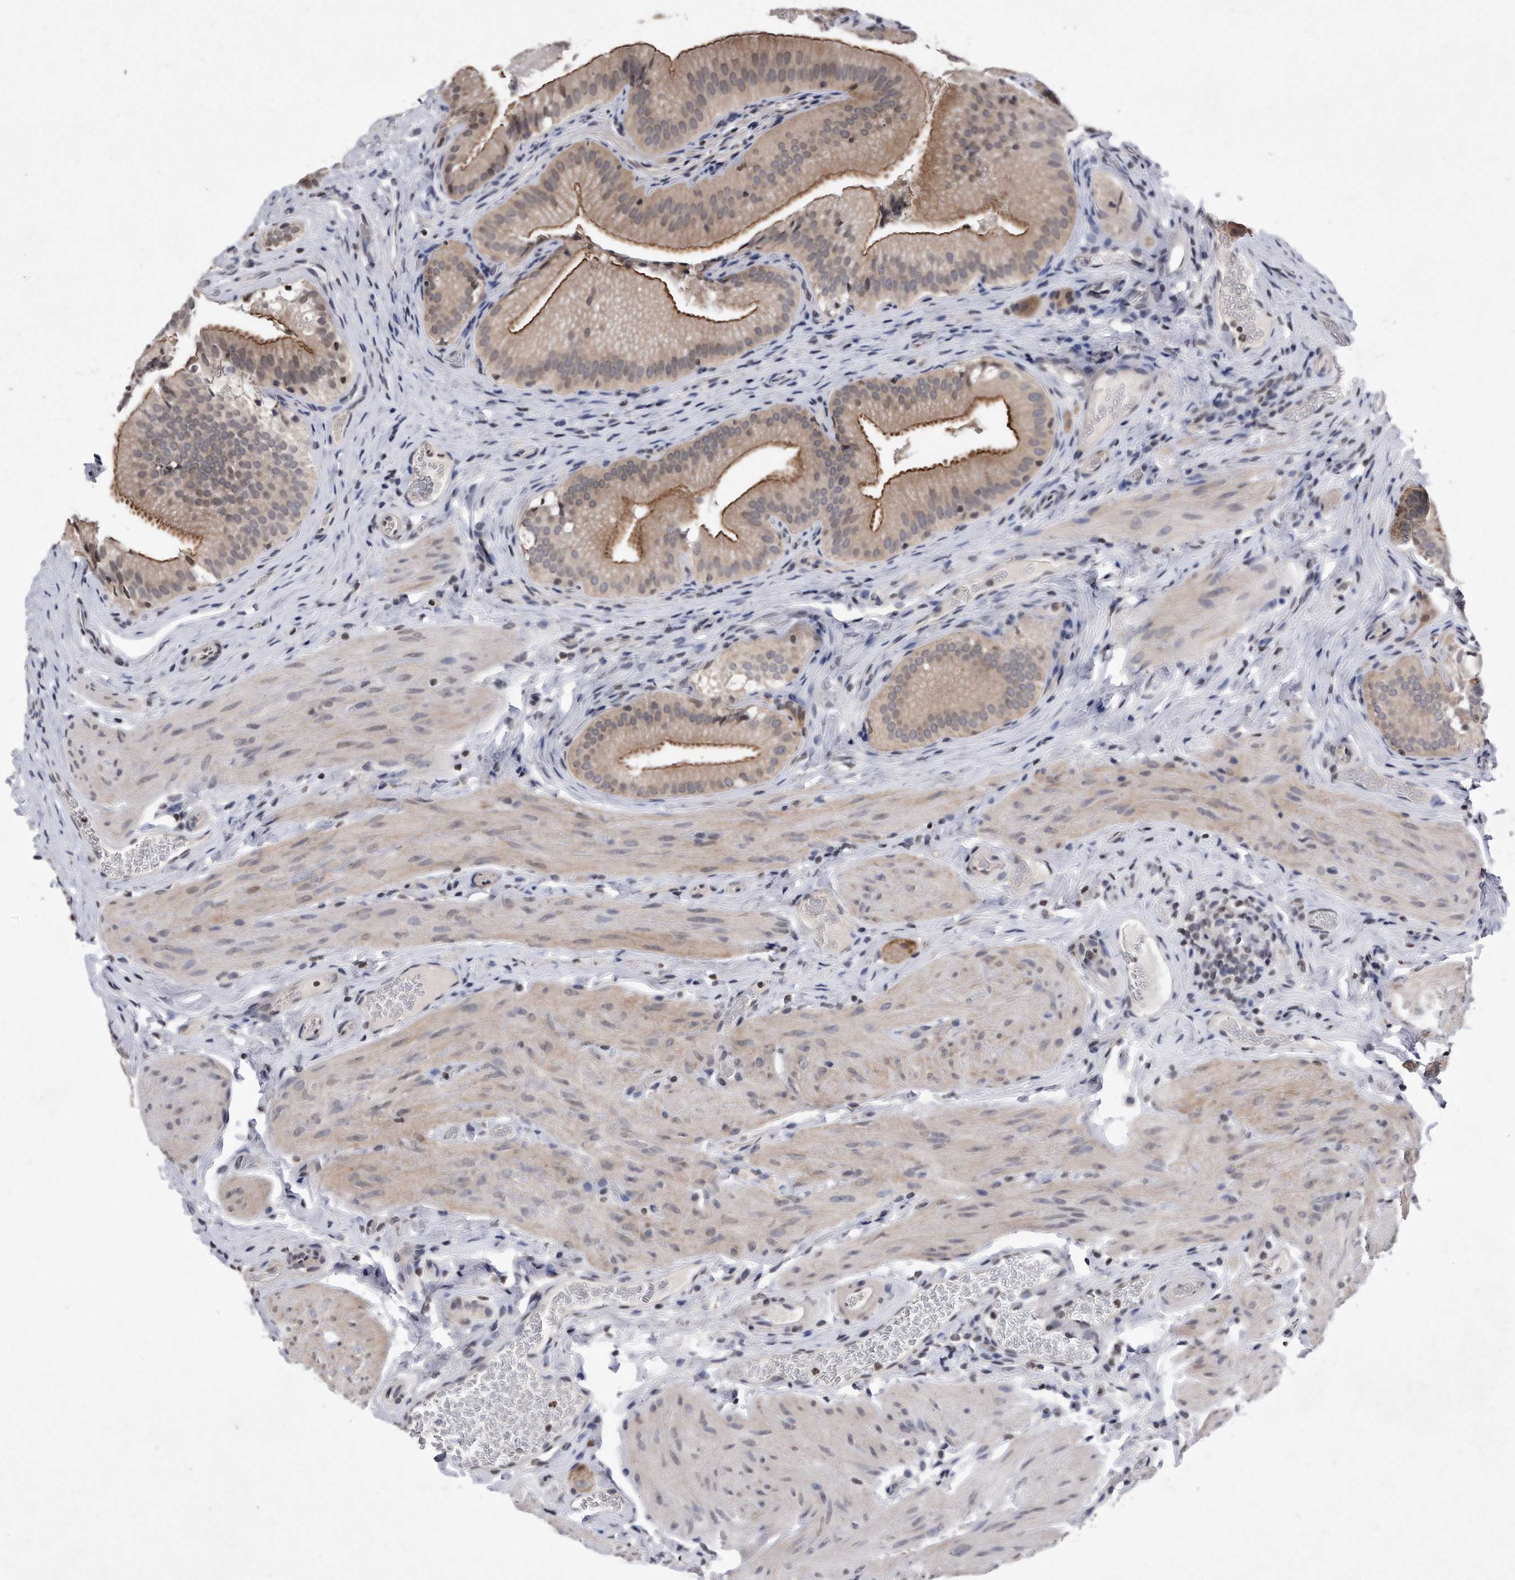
{"staining": {"intensity": "moderate", "quantity": ">75%", "location": "cytoplasmic/membranous"}, "tissue": "gallbladder", "cell_type": "Glandular cells", "image_type": "normal", "snomed": [{"axis": "morphology", "description": "Normal tissue, NOS"}, {"axis": "topography", "description": "Gallbladder"}], "caption": "Immunohistochemical staining of unremarkable gallbladder displays moderate cytoplasmic/membranous protein positivity in about >75% of glandular cells. (DAB IHC with brightfield microscopy, high magnification).", "gene": "DAB1", "patient": {"sex": "female", "age": 30}}